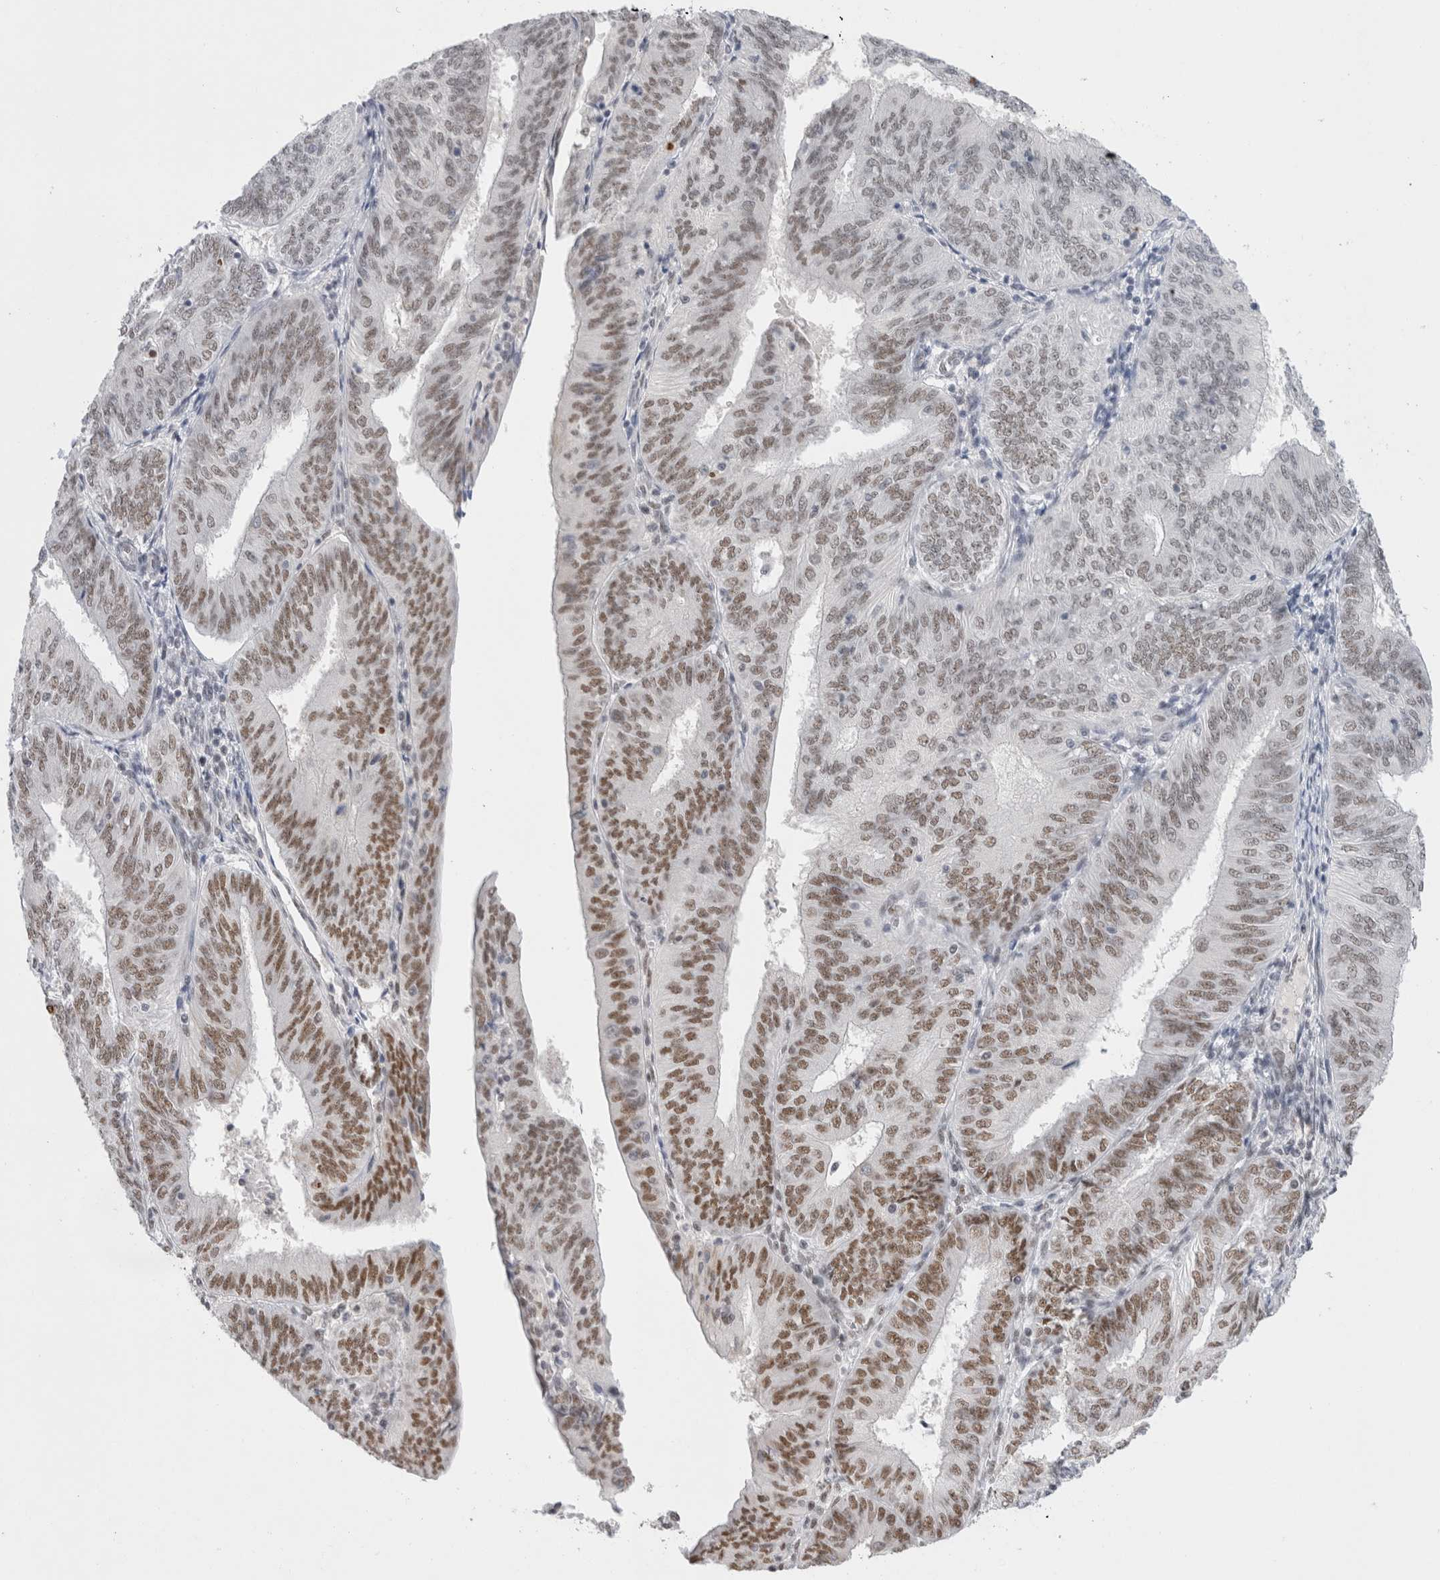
{"staining": {"intensity": "moderate", "quantity": ">75%", "location": "nuclear"}, "tissue": "endometrial cancer", "cell_type": "Tumor cells", "image_type": "cancer", "snomed": [{"axis": "morphology", "description": "Adenocarcinoma, NOS"}, {"axis": "topography", "description": "Endometrium"}], "caption": "Endometrial cancer (adenocarcinoma) was stained to show a protein in brown. There is medium levels of moderate nuclear positivity in approximately >75% of tumor cells. The protein is stained brown, and the nuclei are stained in blue (DAB (3,3'-diaminobenzidine) IHC with brightfield microscopy, high magnification).", "gene": "COPS7A", "patient": {"sex": "female", "age": 58}}